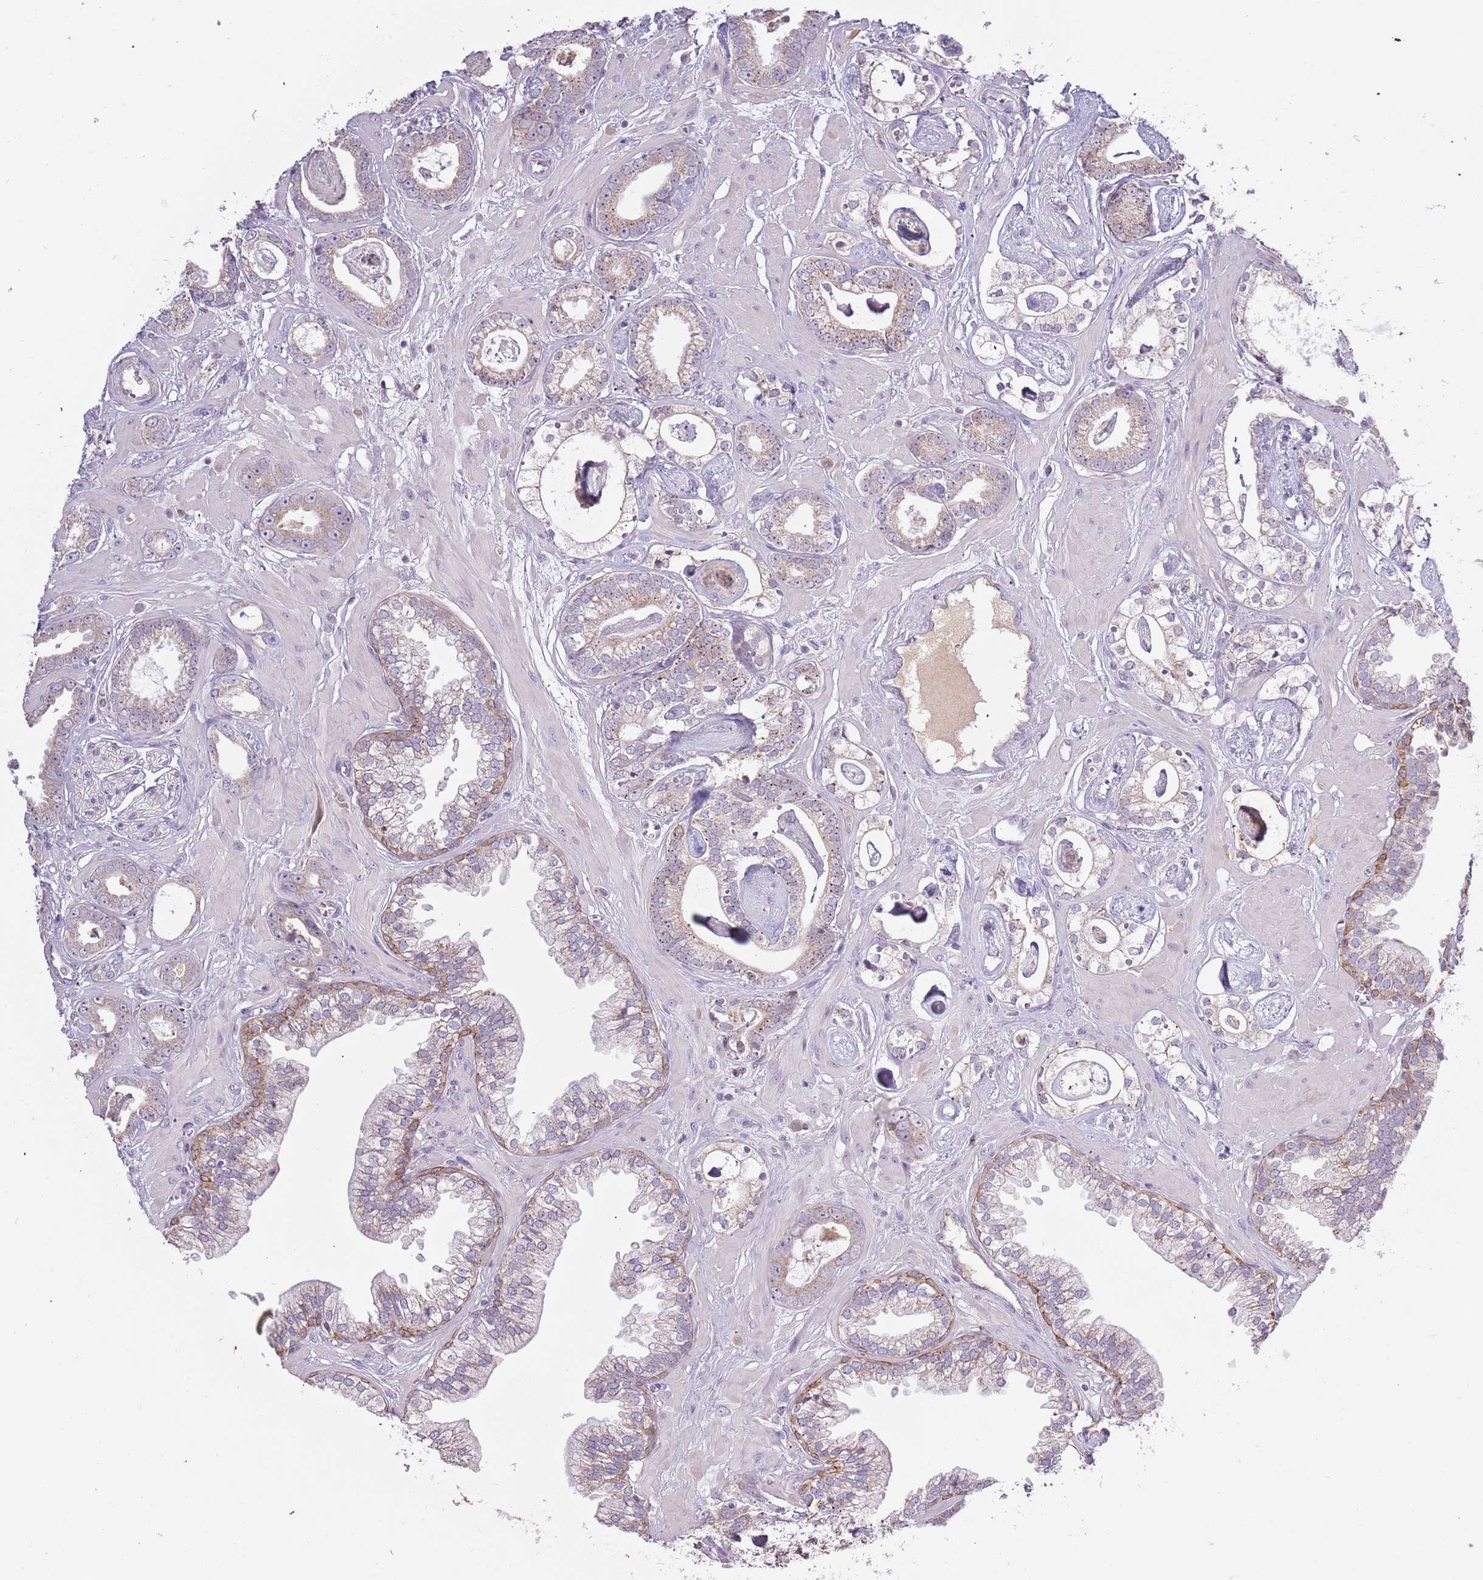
{"staining": {"intensity": "weak", "quantity": "<25%", "location": "cytoplasmic/membranous"}, "tissue": "prostate cancer", "cell_type": "Tumor cells", "image_type": "cancer", "snomed": [{"axis": "morphology", "description": "Adenocarcinoma, Low grade"}, {"axis": "topography", "description": "Prostate"}], "caption": "Immunohistochemistry of prostate low-grade adenocarcinoma reveals no positivity in tumor cells.", "gene": "SYS1", "patient": {"sex": "male", "age": 60}}